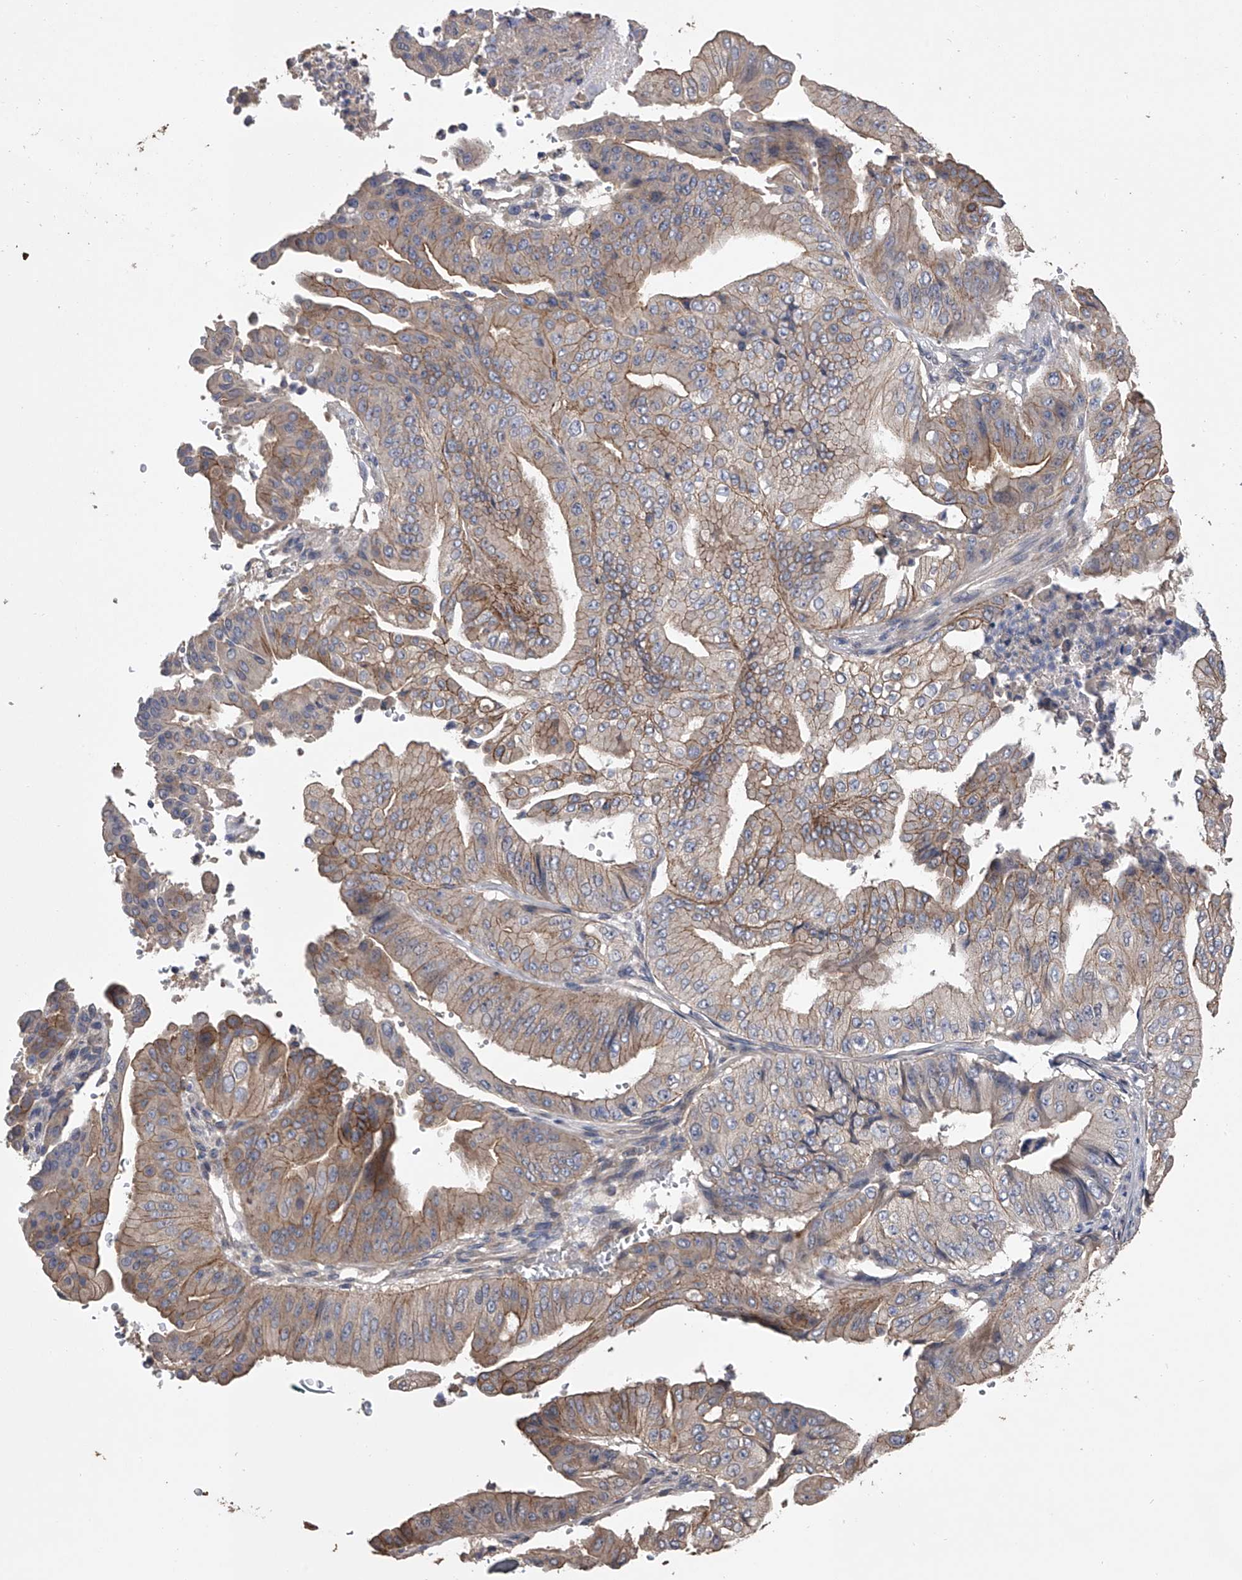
{"staining": {"intensity": "moderate", "quantity": "25%-75%", "location": "cytoplasmic/membranous"}, "tissue": "pancreatic cancer", "cell_type": "Tumor cells", "image_type": "cancer", "snomed": [{"axis": "morphology", "description": "Adenocarcinoma, NOS"}, {"axis": "topography", "description": "Pancreas"}], "caption": "Immunohistochemistry (IHC) of human pancreatic adenocarcinoma reveals medium levels of moderate cytoplasmic/membranous positivity in about 25%-75% of tumor cells.", "gene": "ZNF343", "patient": {"sex": "female", "age": 77}}